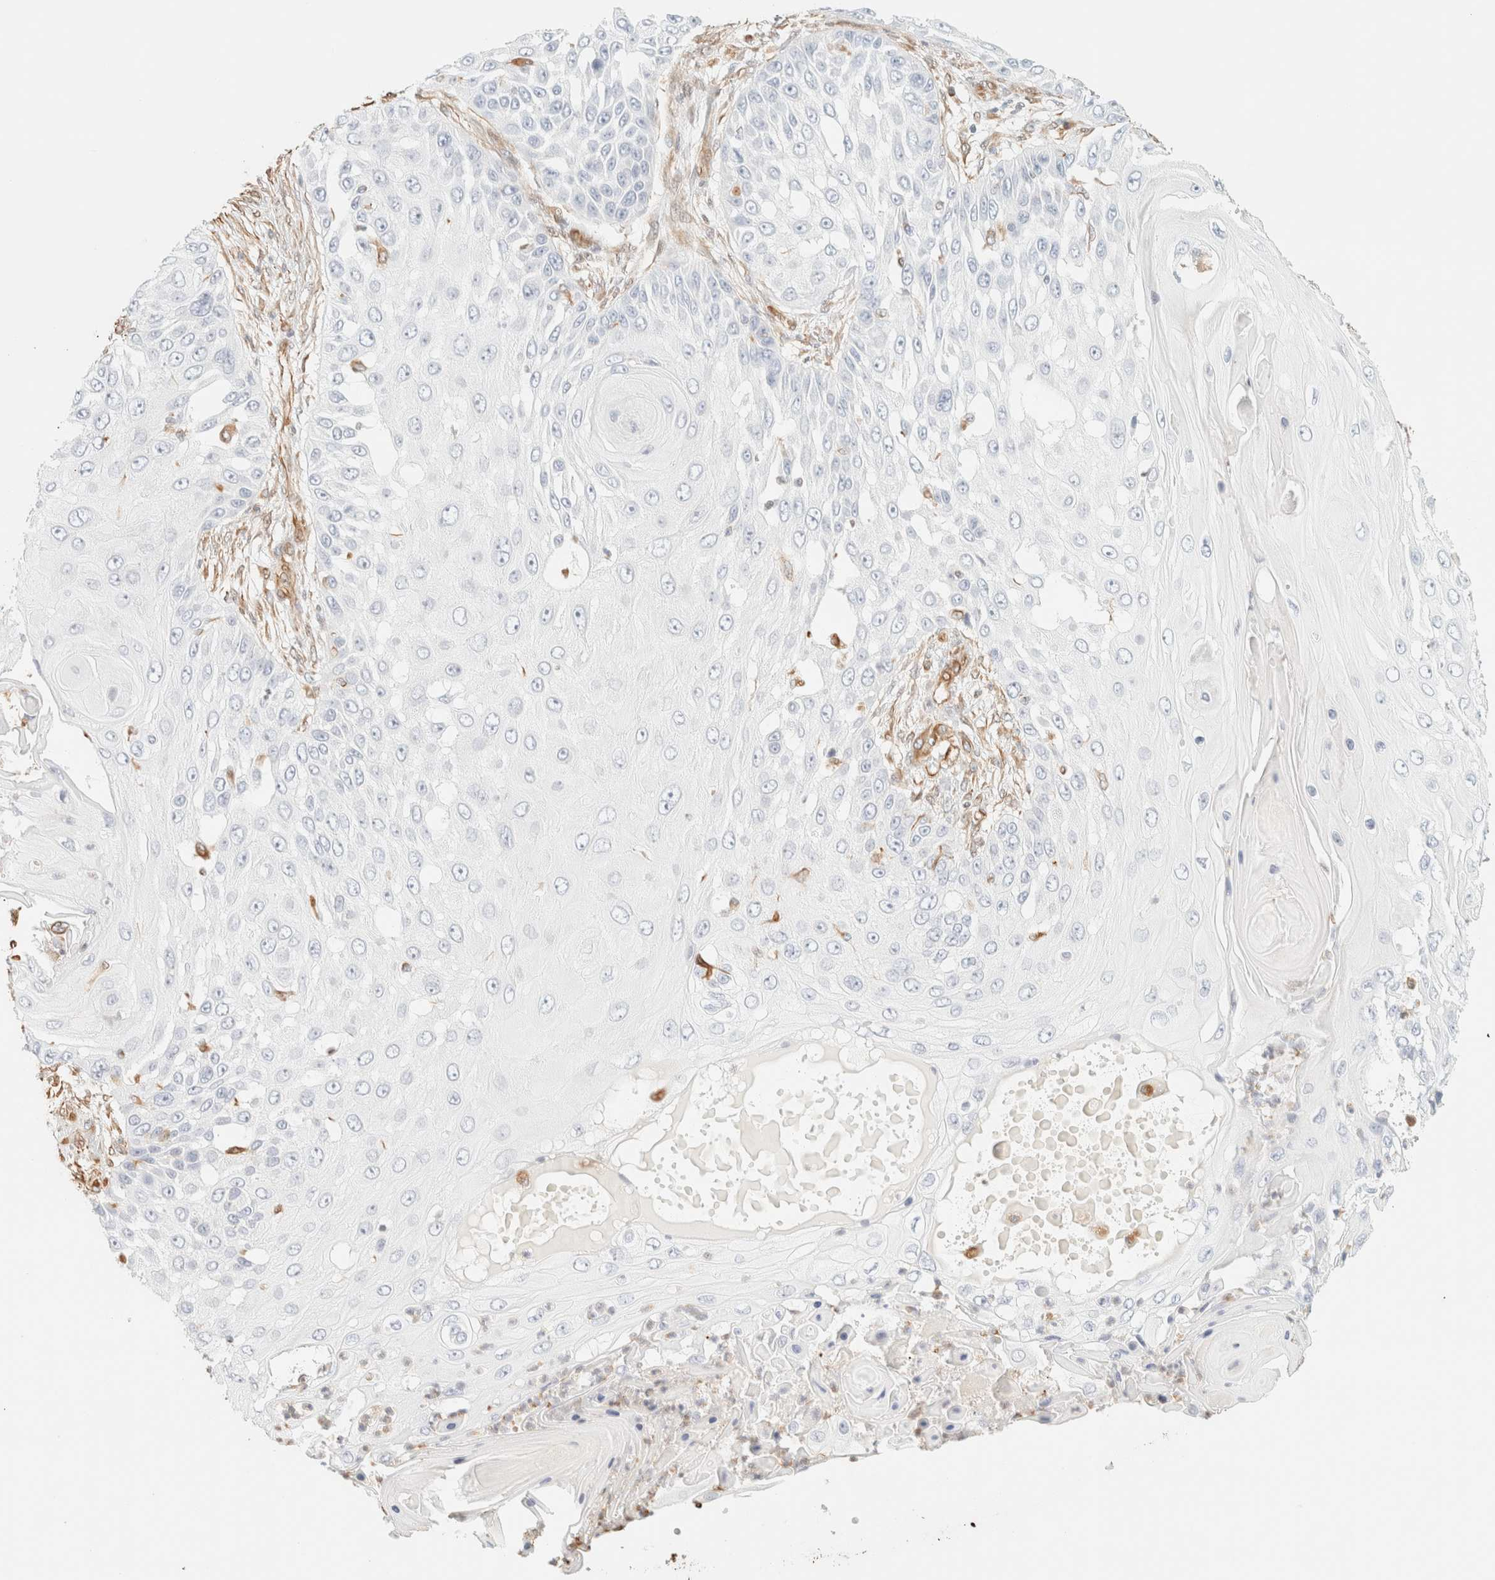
{"staining": {"intensity": "negative", "quantity": "none", "location": "none"}, "tissue": "skin cancer", "cell_type": "Tumor cells", "image_type": "cancer", "snomed": [{"axis": "morphology", "description": "Squamous cell carcinoma, NOS"}, {"axis": "topography", "description": "Skin"}], "caption": "This is an immunohistochemistry image of human skin squamous cell carcinoma. There is no staining in tumor cells.", "gene": "ZSCAN18", "patient": {"sex": "female", "age": 44}}